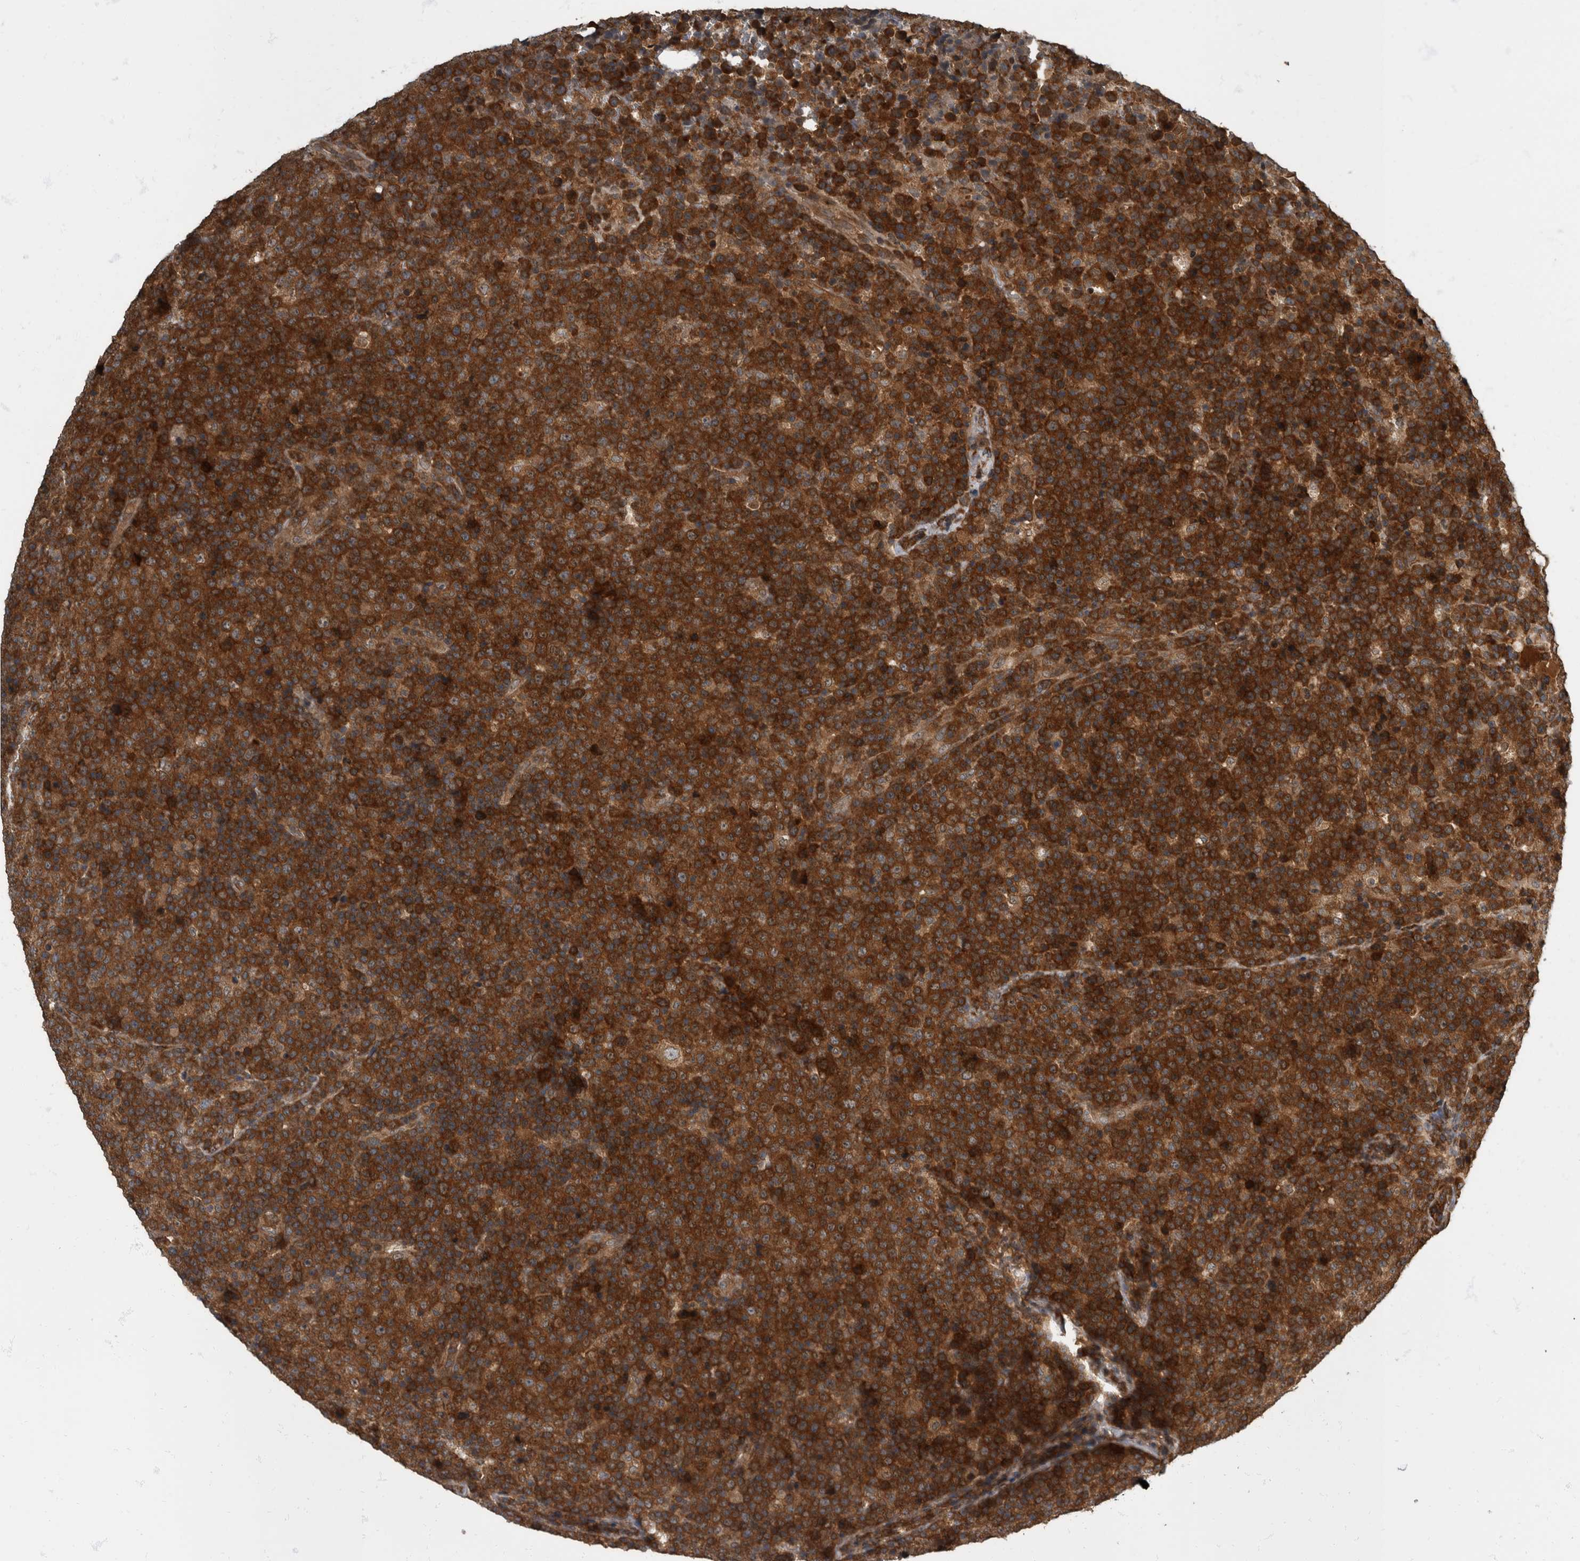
{"staining": {"intensity": "strong", "quantity": ">75%", "location": "cytoplasmic/membranous"}, "tissue": "lymphoma", "cell_type": "Tumor cells", "image_type": "cancer", "snomed": [{"axis": "morphology", "description": "Malignant lymphoma, non-Hodgkin's type, High grade"}, {"axis": "topography", "description": "Lymph node"}], "caption": "Human high-grade malignant lymphoma, non-Hodgkin's type stained with a brown dye shows strong cytoplasmic/membranous positive positivity in about >75% of tumor cells.", "gene": "RABGGTB", "patient": {"sex": "male", "age": 13}}